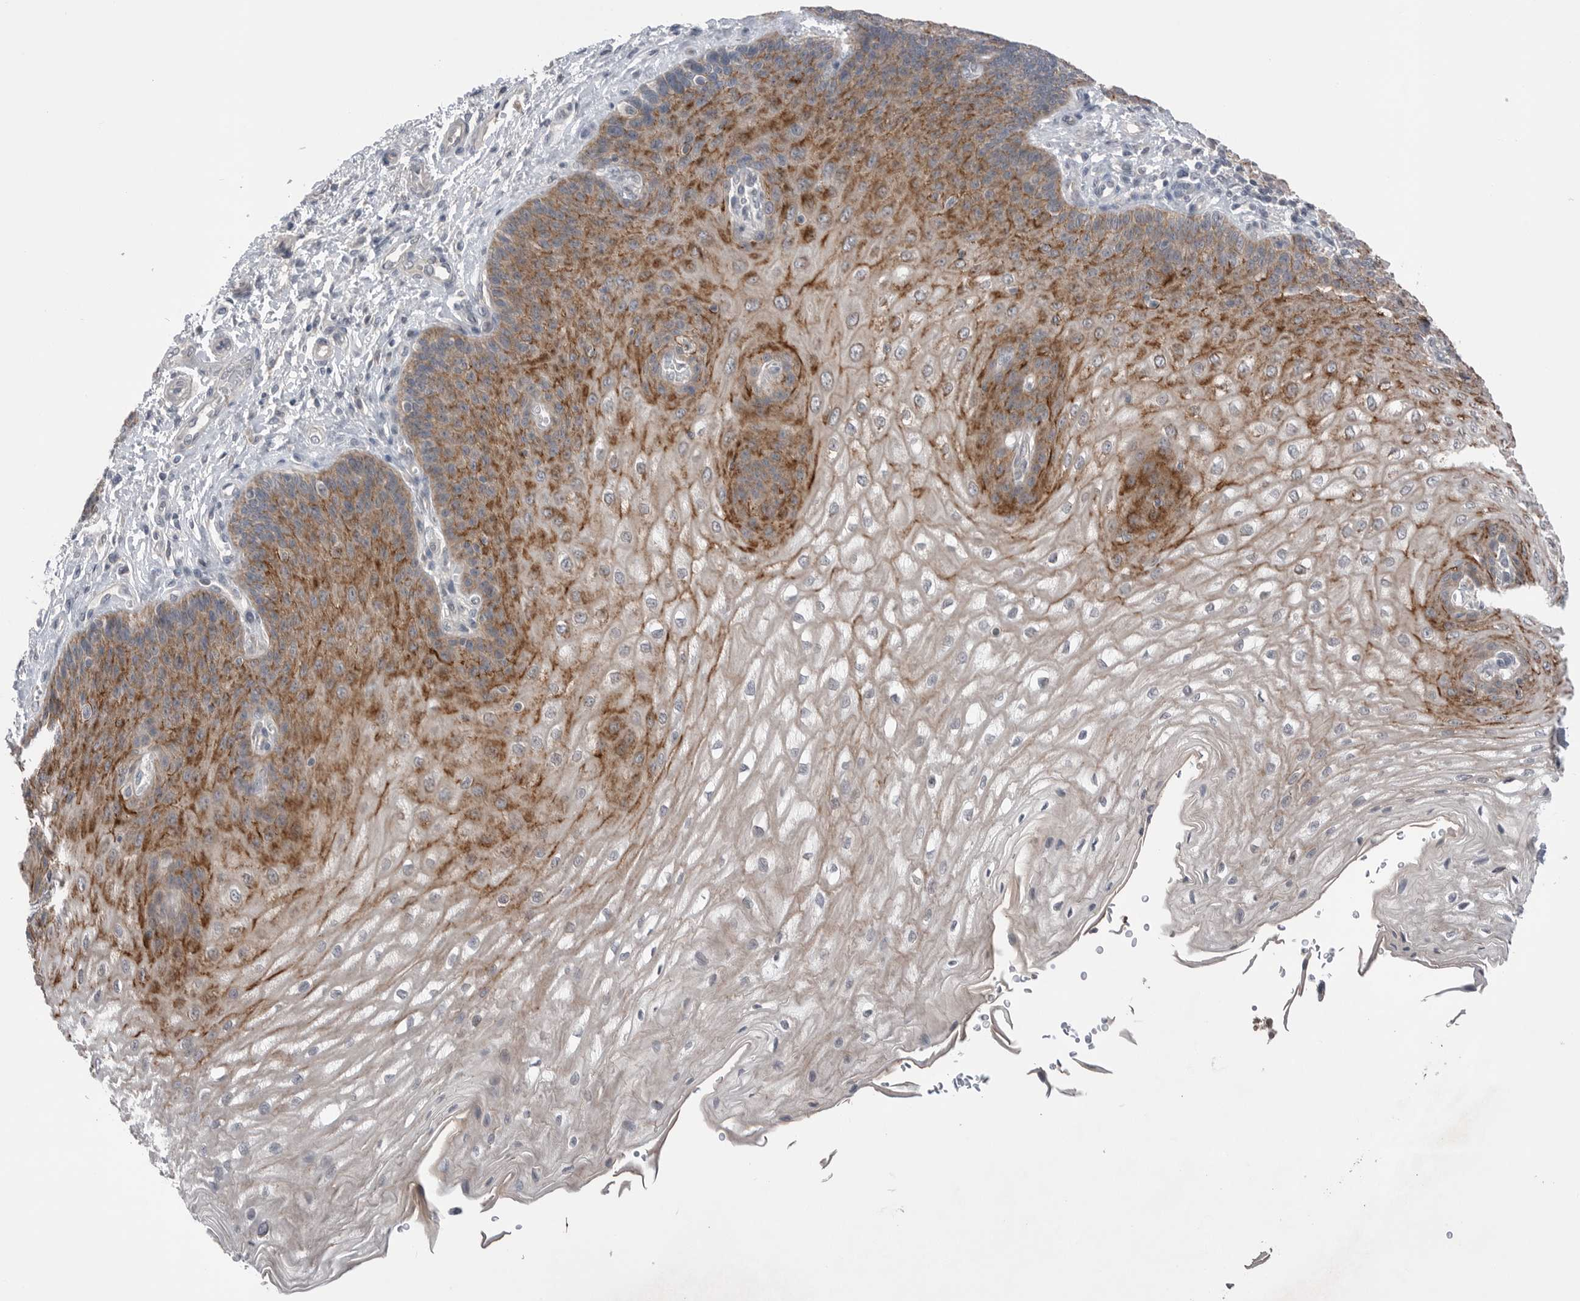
{"staining": {"intensity": "moderate", "quantity": "25%-75%", "location": "cytoplasmic/membranous,nuclear"}, "tissue": "esophagus", "cell_type": "Squamous epithelial cells", "image_type": "normal", "snomed": [{"axis": "morphology", "description": "Normal tissue, NOS"}, {"axis": "topography", "description": "Esophagus"}], "caption": "High-power microscopy captured an immunohistochemistry (IHC) photomicrograph of normal esophagus, revealing moderate cytoplasmic/membranous,nuclear positivity in approximately 25%-75% of squamous epithelial cells.", "gene": "NTAQ1", "patient": {"sex": "male", "age": 54}}